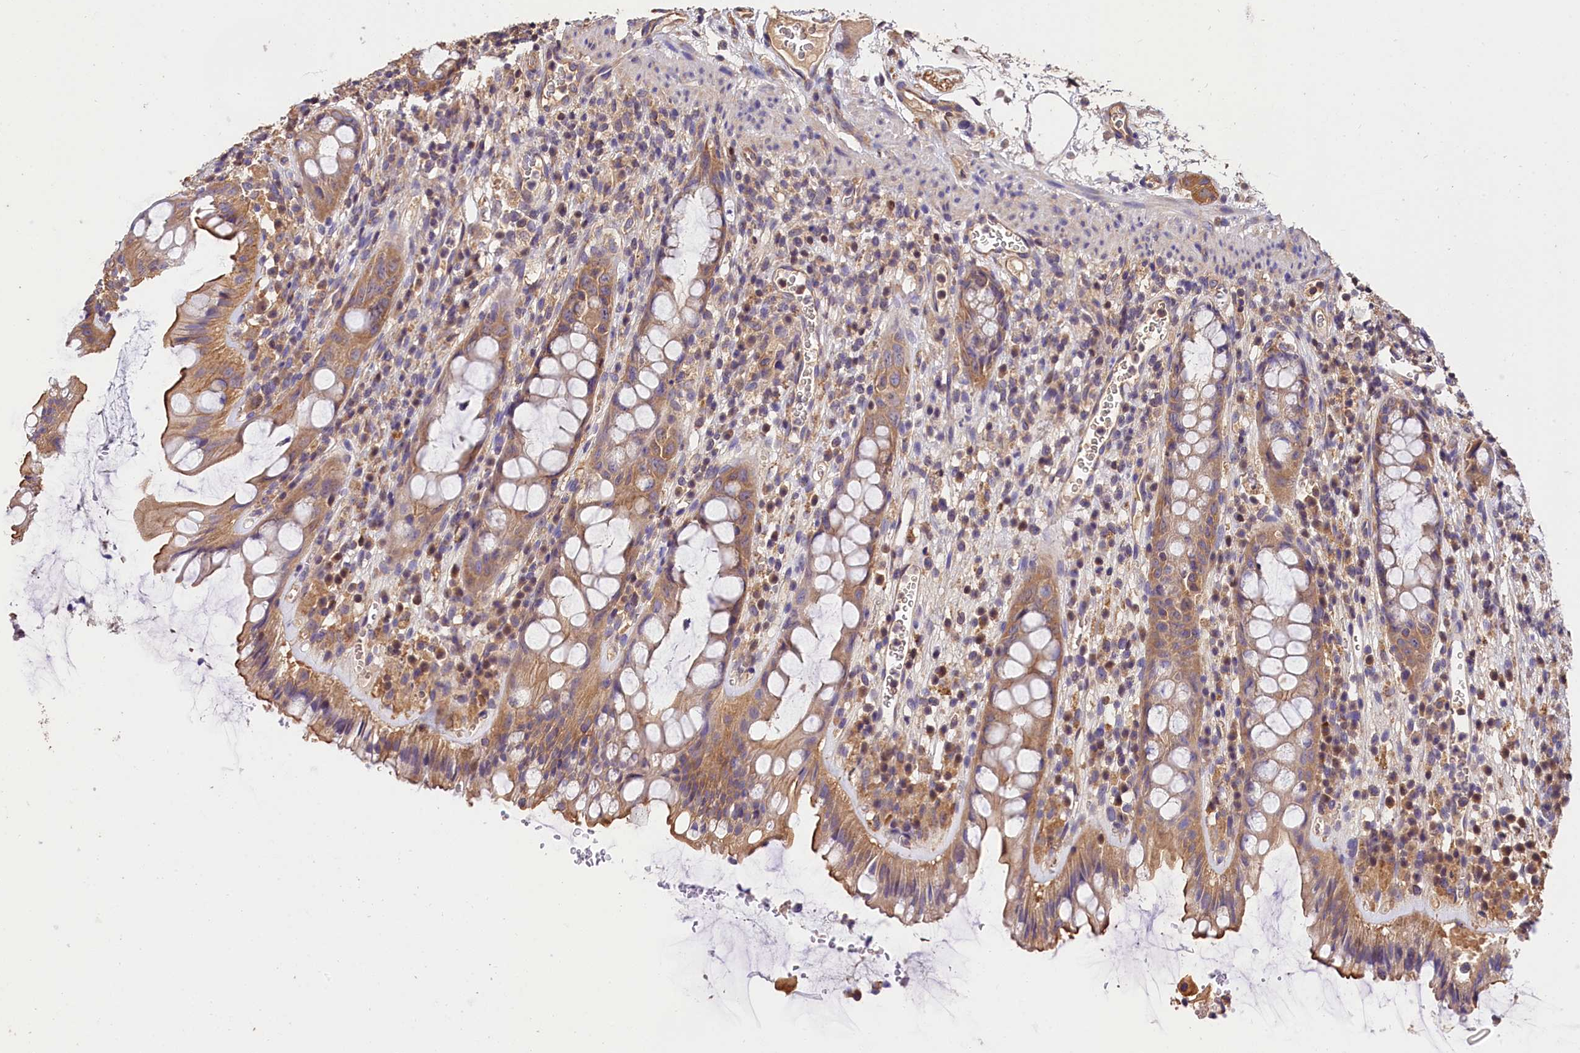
{"staining": {"intensity": "moderate", "quantity": ">75%", "location": "cytoplasmic/membranous"}, "tissue": "rectum", "cell_type": "Glandular cells", "image_type": "normal", "snomed": [{"axis": "morphology", "description": "Normal tissue, NOS"}, {"axis": "topography", "description": "Rectum"}], "caption": "Immunohistochemical staining of unremarkable rectum reveals medium levels of moderate cytoplasmic/membranous staining in approximately >75% of glandular cells. Nuclei are stained in blue.", "gene": "OAS3", "patient": {"sex": "female", "age": 57}}